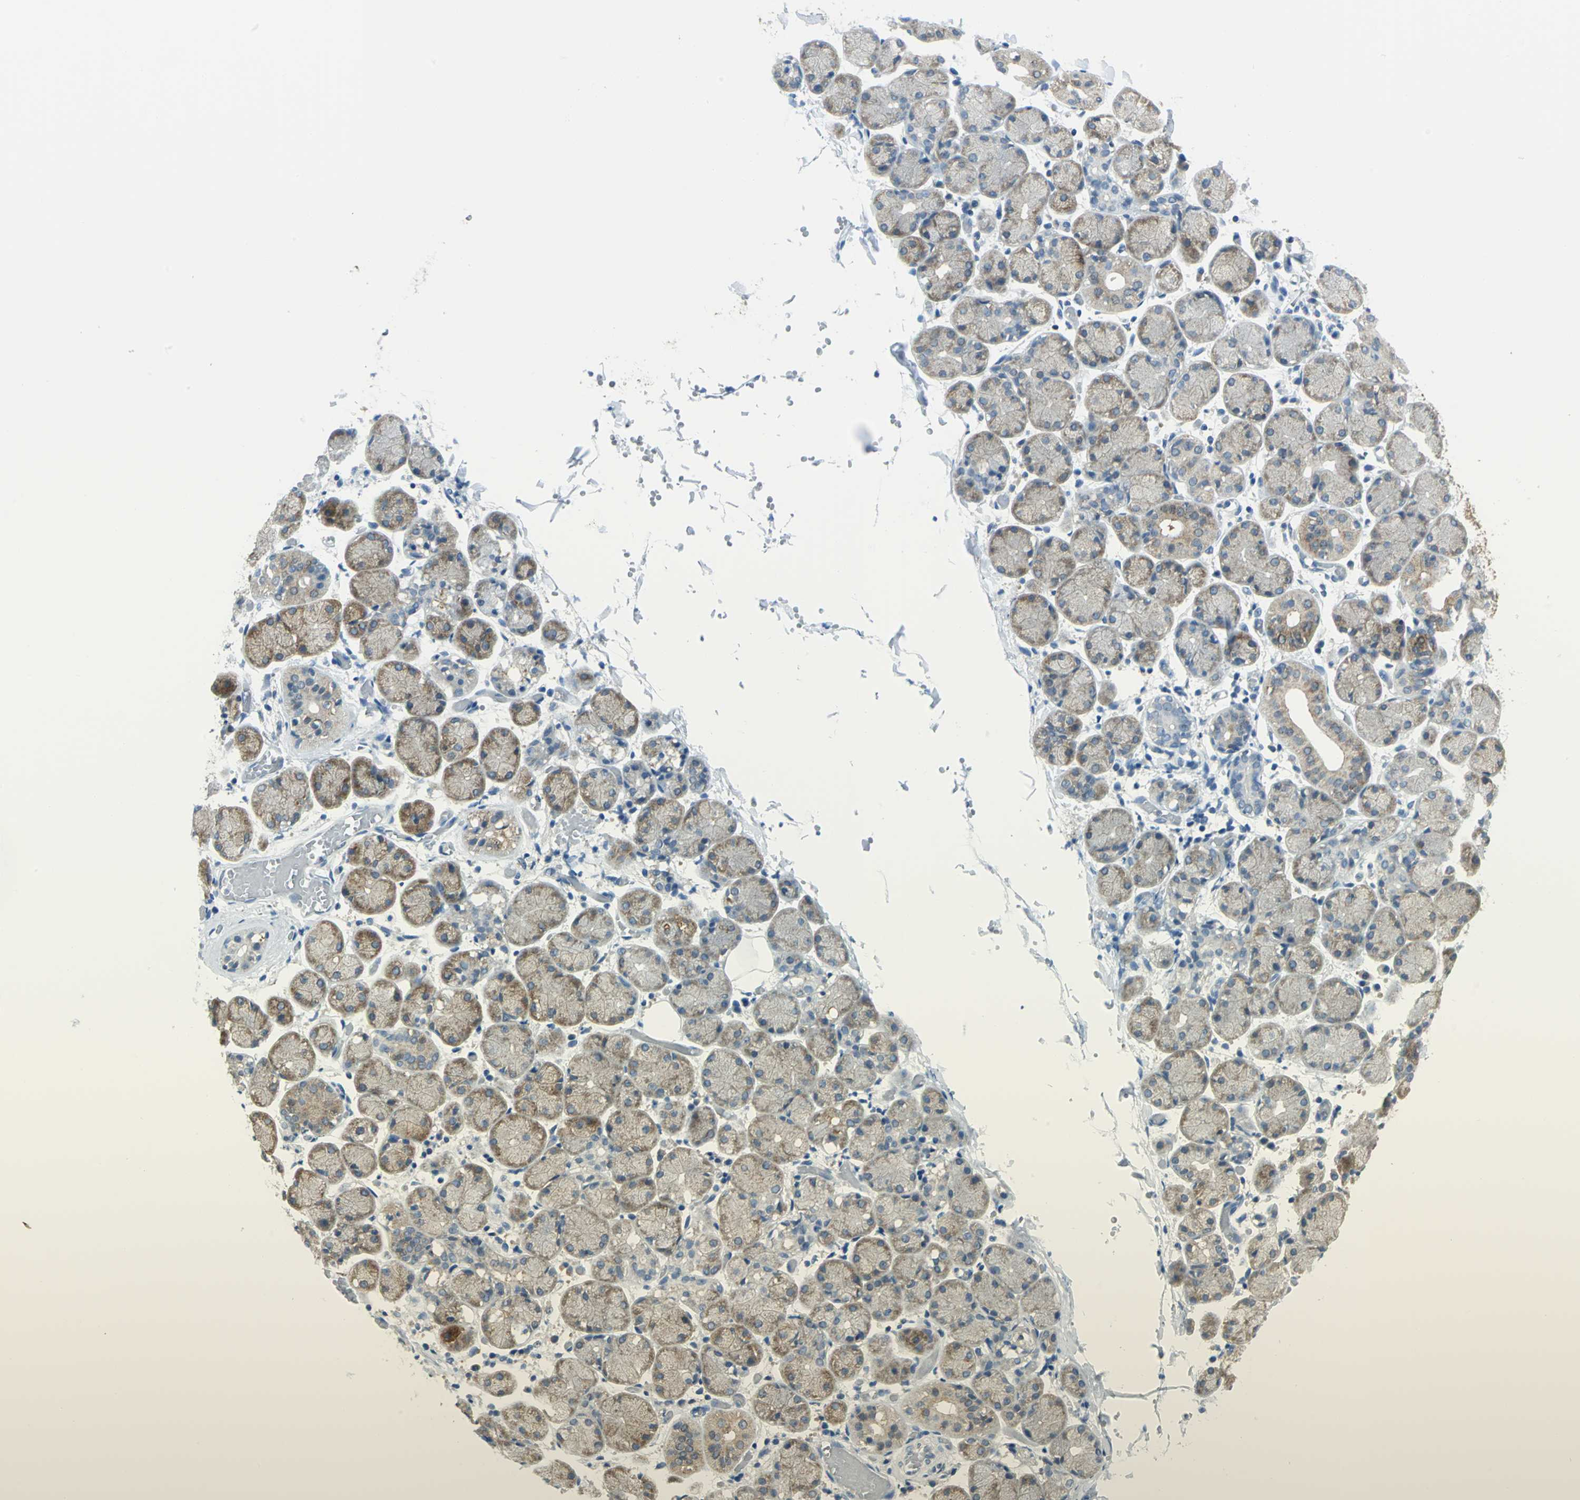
{"staining": {"intensity": "moderate", "quantity": "<25%", "location": "cytoplasmic/membranous"}, "tissue": "salivary gland", "cell_type": "Glandular cells", "image_type": "normal", "snomed": [{"axis": "morphology", "description": "Normal tissue, NOS"}, {"axis": "topography", "description": "Salivary gland"}], "caption": "DAB immunohistochemical staining of unremarkable salivary gland demonstrates moderate cytoplasmic/membranous protein positivity in about <25% of glandular cells. Nuclei are stained in blue.", "gene": "ALDOA", "patient": {"sex": "female", "age": 24}}